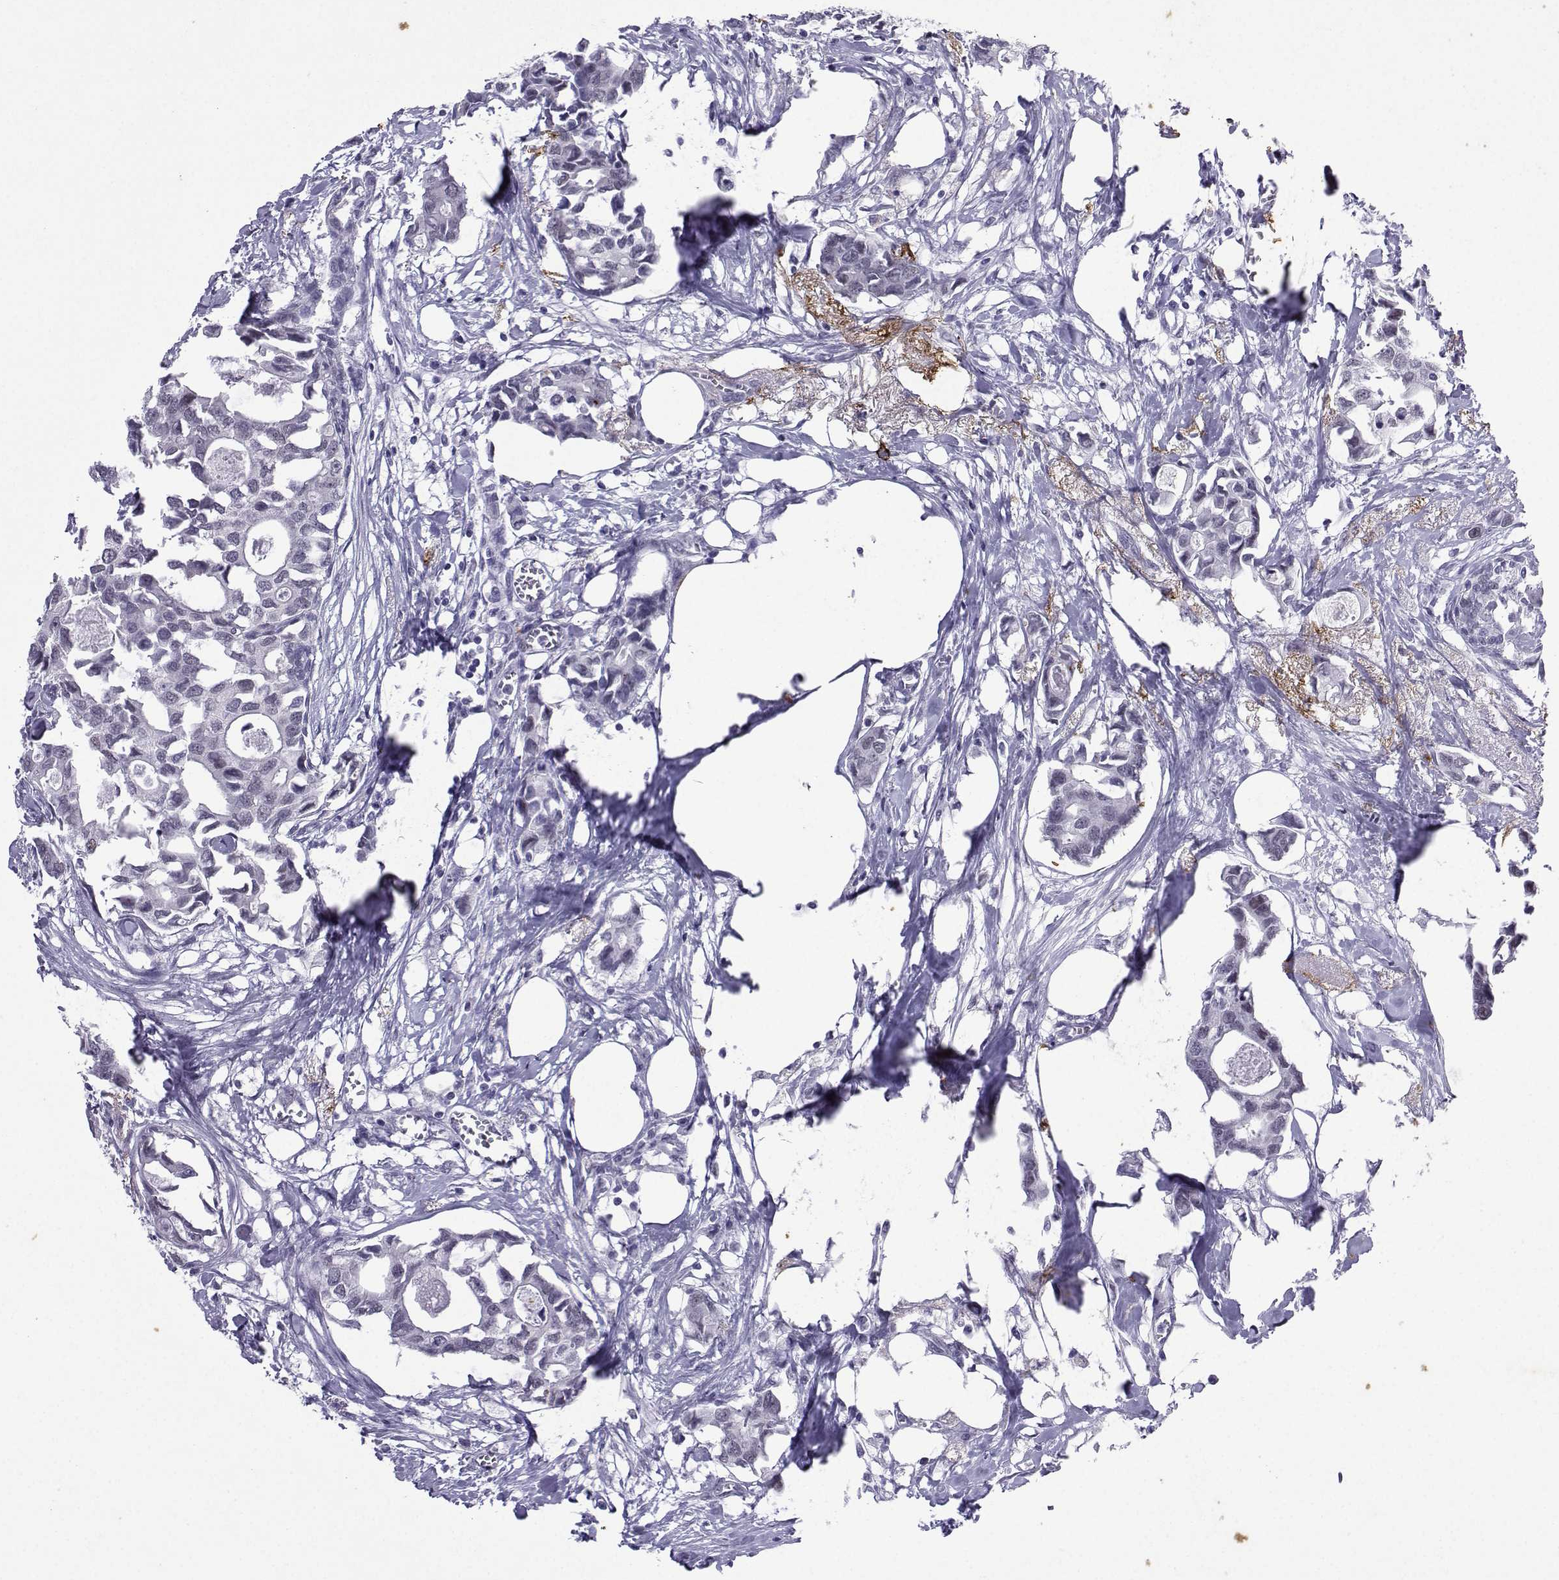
{"staining": {"intensity": "negative", "quantity": "none", "location": "none"}, "tissue": "breast cancer", "cell_type": "Tumor cells", "image_type": "cancer", "snomed": [{"axis": "morphology", "description": "Duct carcinoma"}, {"axis": "topography", "description": "Breast"}], "caption": "Immunohistochemistry photomicrograph of neoplastic tissue: human breast cancer (intraductal carcinoma) stained with DAB exhibits no significant protein expression in tumor cells.", "gene": "LORICRIN", "patient": {"sex": "female", "age": 83}}